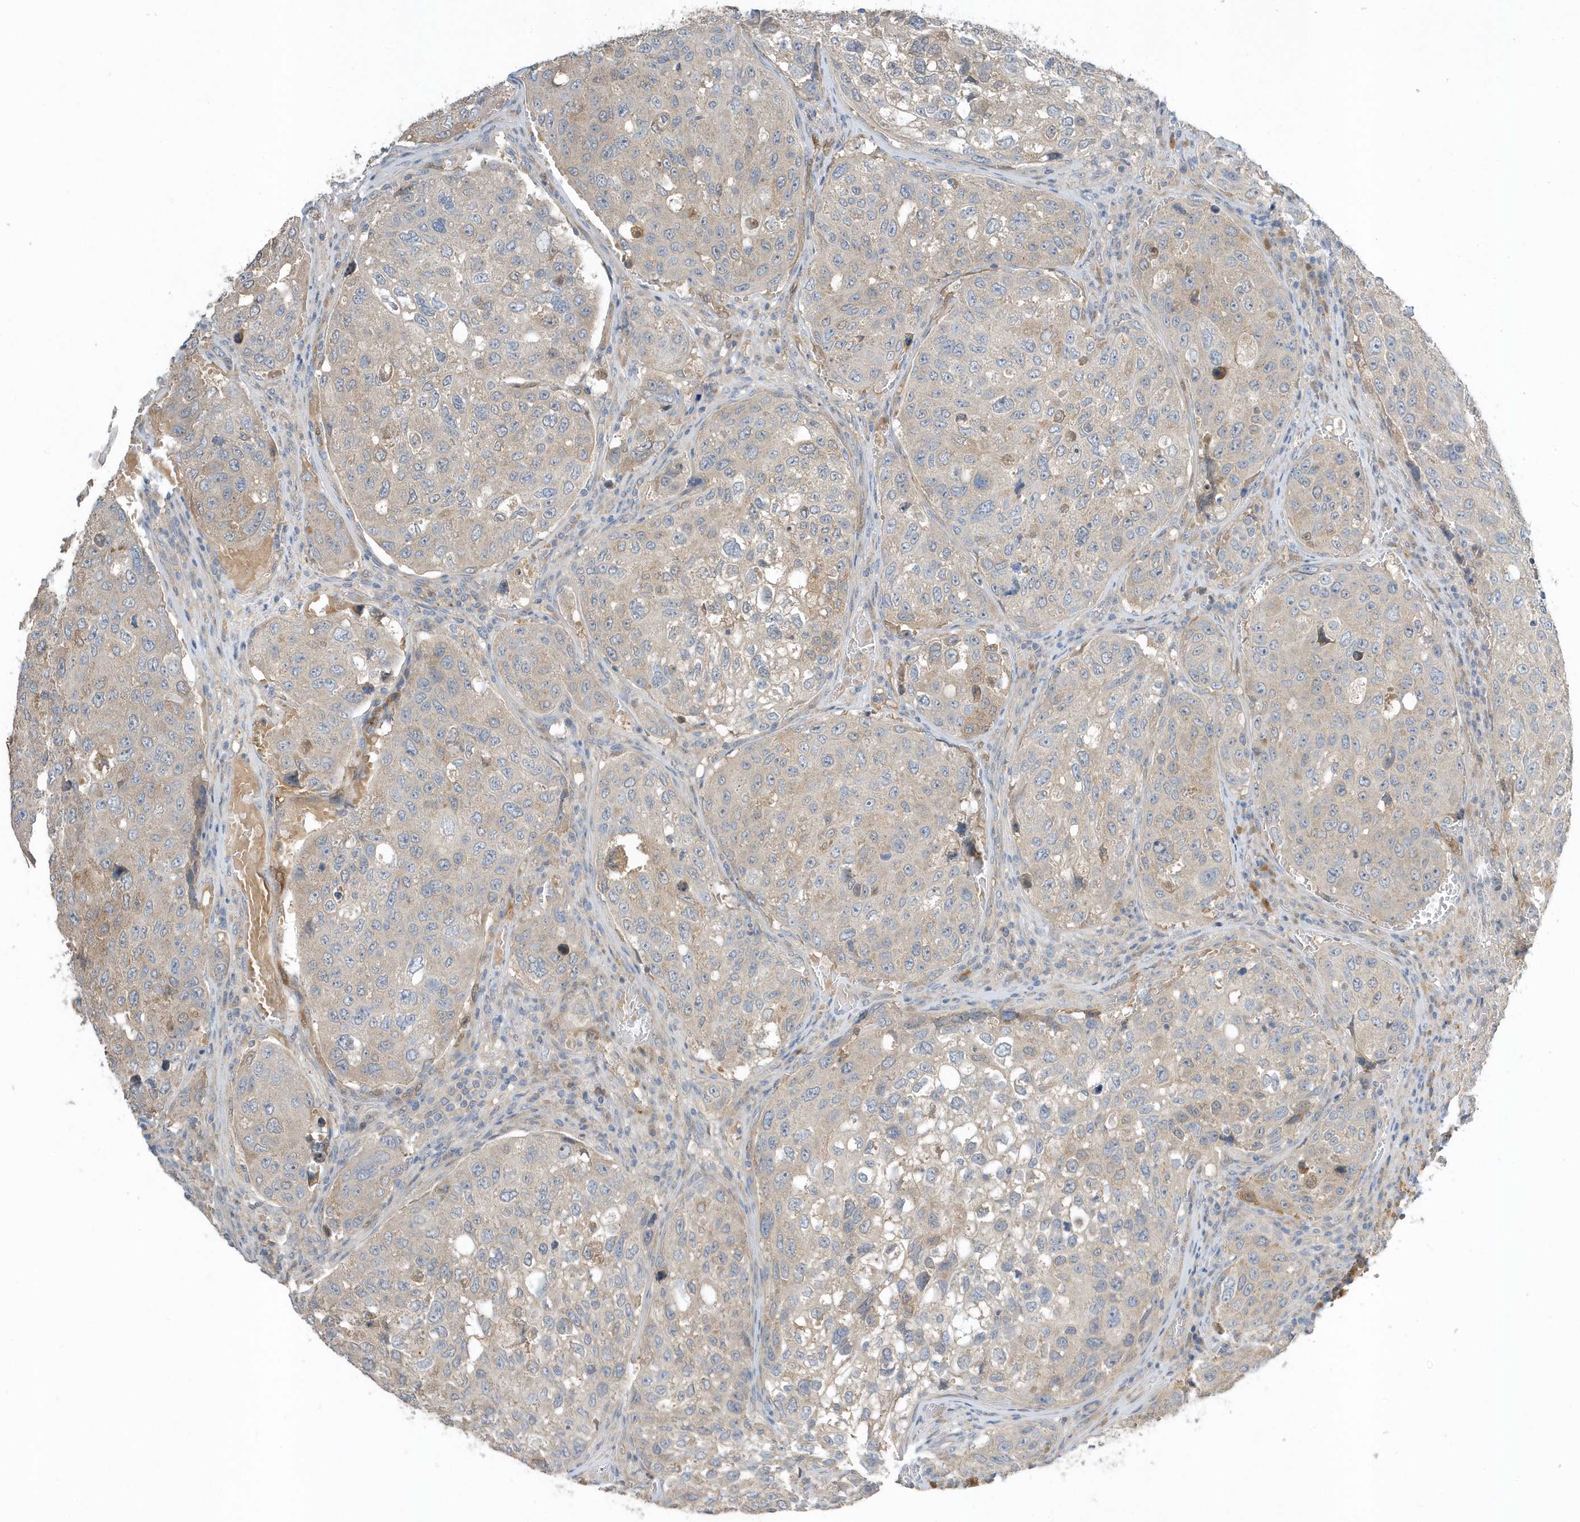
{"staining": {"intensity": "weak", "quantity": "25%-75%", "location": "cytoplasmic/membranous"}, "tissue": "urothelial cancer", "cell_type": "Tumor cells", "image_type": "cancer", "snomed": [{"axis": "morphology", "description": "Urothelial carcinoma, High grade"}, {"axis": "topography", "description": "Lymph node"}, {"axis": "topography", "description": "Urinary bladder"}], "caption": "Urothelial cancer stained with a brown dye shows weak cytoplasmic/membranous positive positivity in about 25%-75% of tumor cells.", "gene": "USP53", "patient": {"sex": "male", "age": 51}}